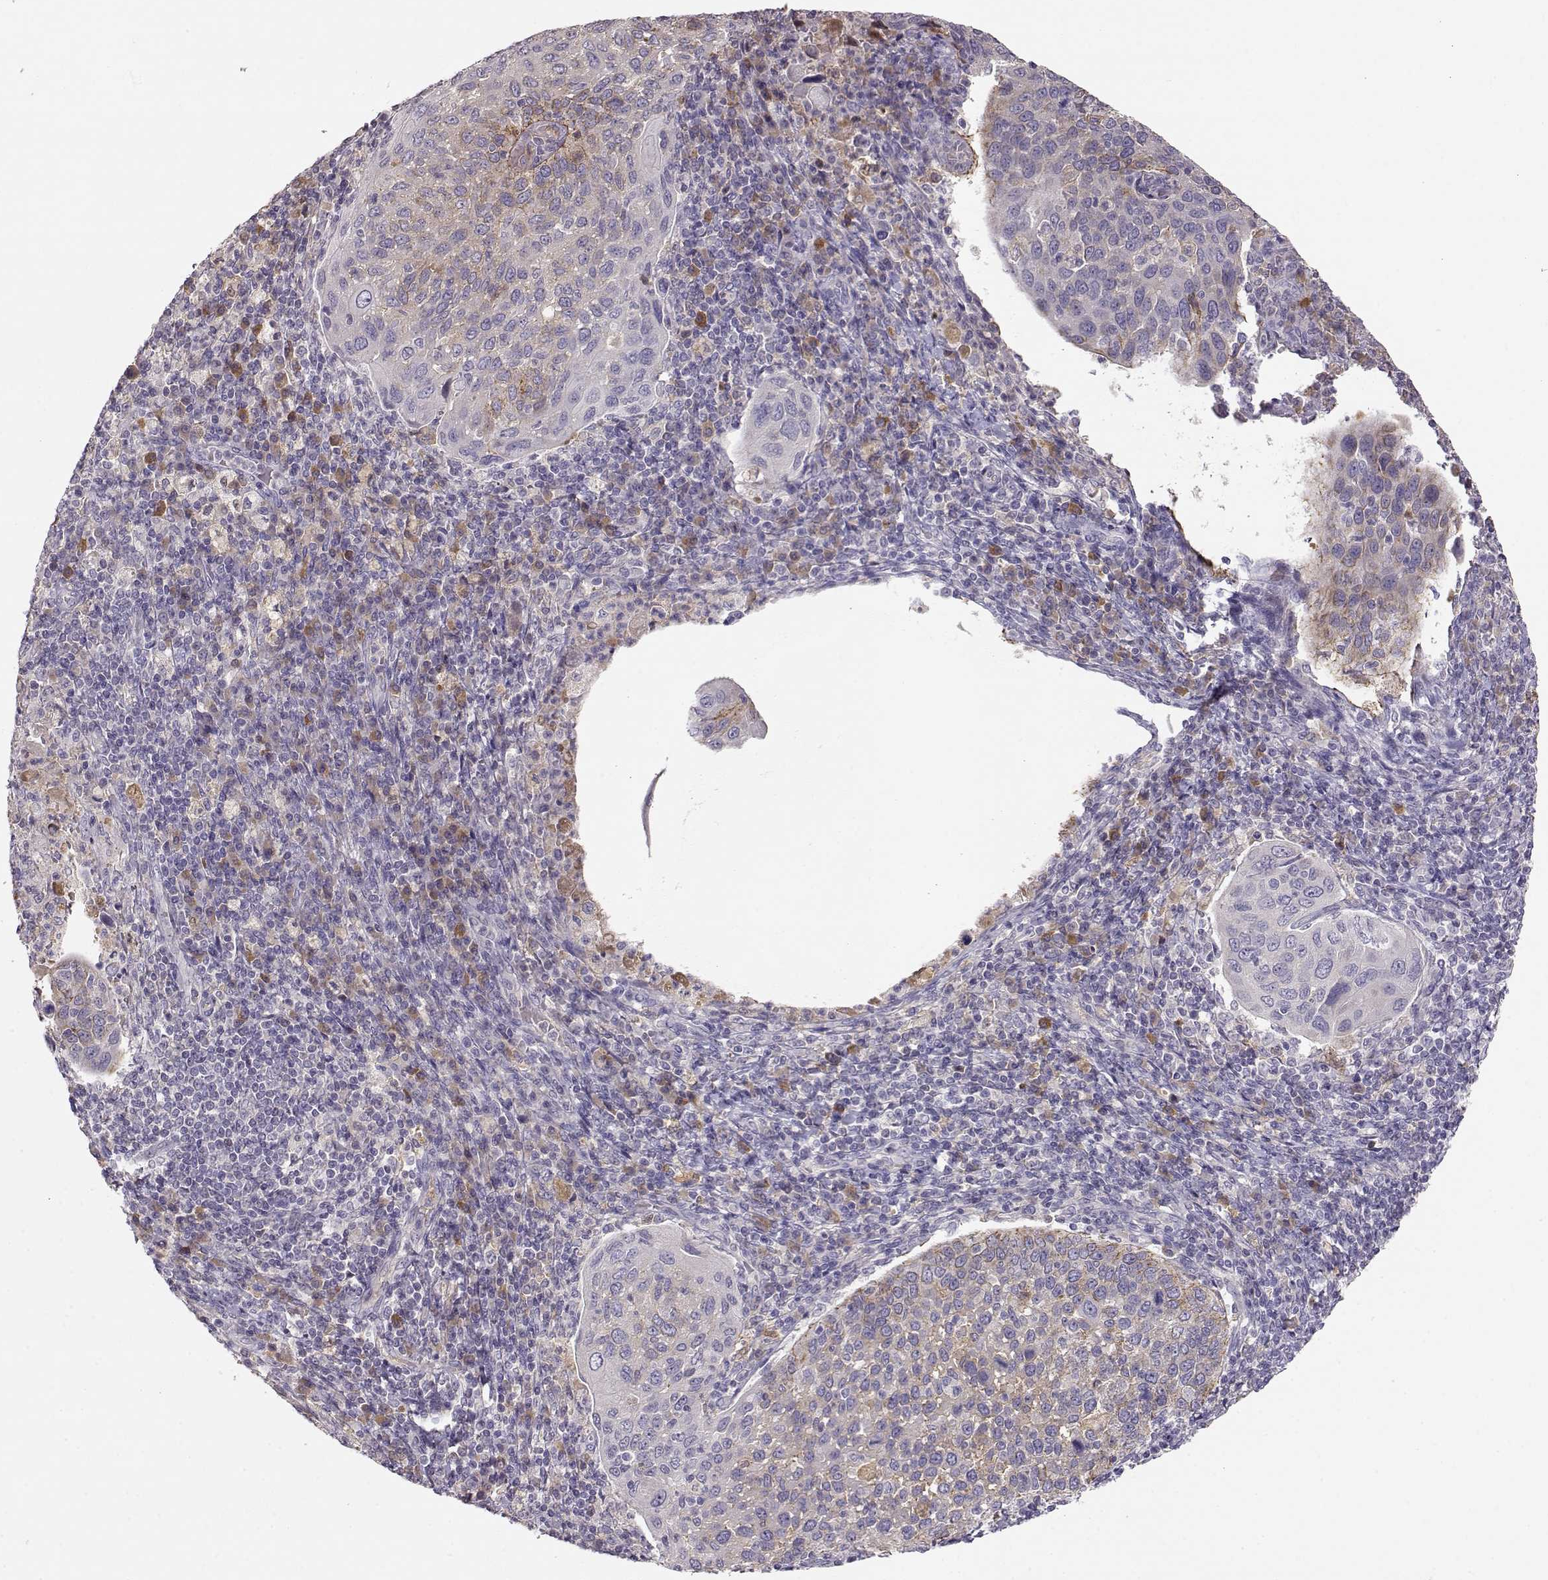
{"staining": {"intensity": "weak", "quantity": "<25%", "location": "cytoplasmic/membranous"}, "tissue": "cervical cancer", "cell_type": "Tumor cells", "image_type": "cancer", "snomed": [{"axis": "morphology", "description": "Squamous cell carcinoma, NOS"}, {"axis": "topography", "description": "Cervix"}], "caption": "DAB (3,3'-diaminobenzidine) immunohistochemical staining of human squamous cell carcinoma (cervical) shows no significant staining in tumor cells.", "gene": "TACR1", "patient": {"sex": "female", "age": 54}}